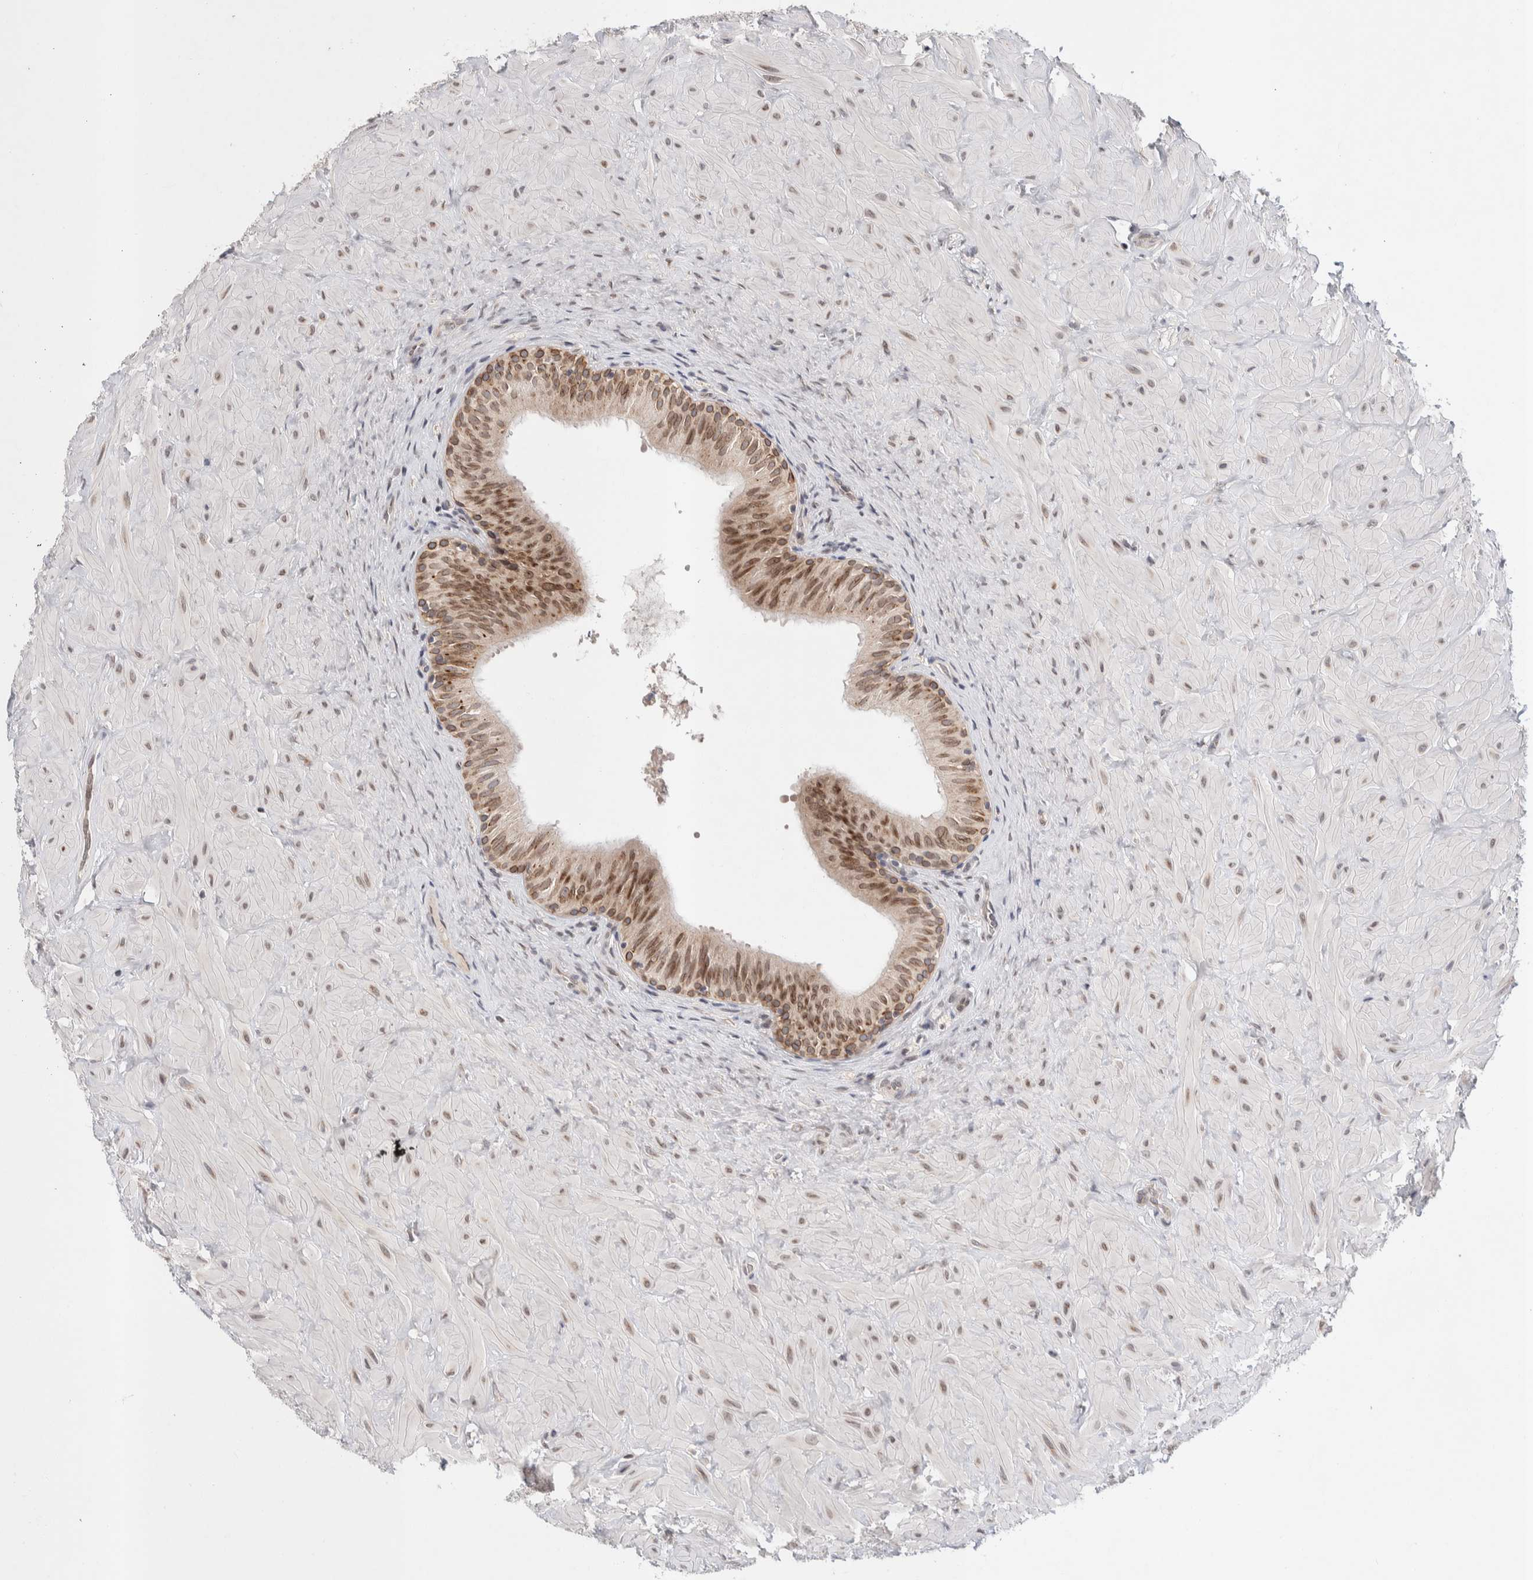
{"staining": {"intensity": "moderate", "quantity": ">75%", "location": "cytoplasmic/membranous,nuclear"}, "tissue": "epididymis", "cell_type": "Glandular cells", "image_type": "normal", "snomed": [{"axis": "morphology", "description": "Normal tissue, NOS"}, {"axis": "topography", "description": "Soft tissue"}, {"axis": "topography", "description": "Epididymis"}], "caption": "Benign epididymis was stained to show a protein in brown. There is medium levels of moderate cytoplasmic/membranous,nuclear positivity in about >75% of glandular cells. Ihc stains the protein of interest in brown and the nuclei are stained blue.", "gene": "CRAT", "patient": {"sex": "male", "age": 26}}